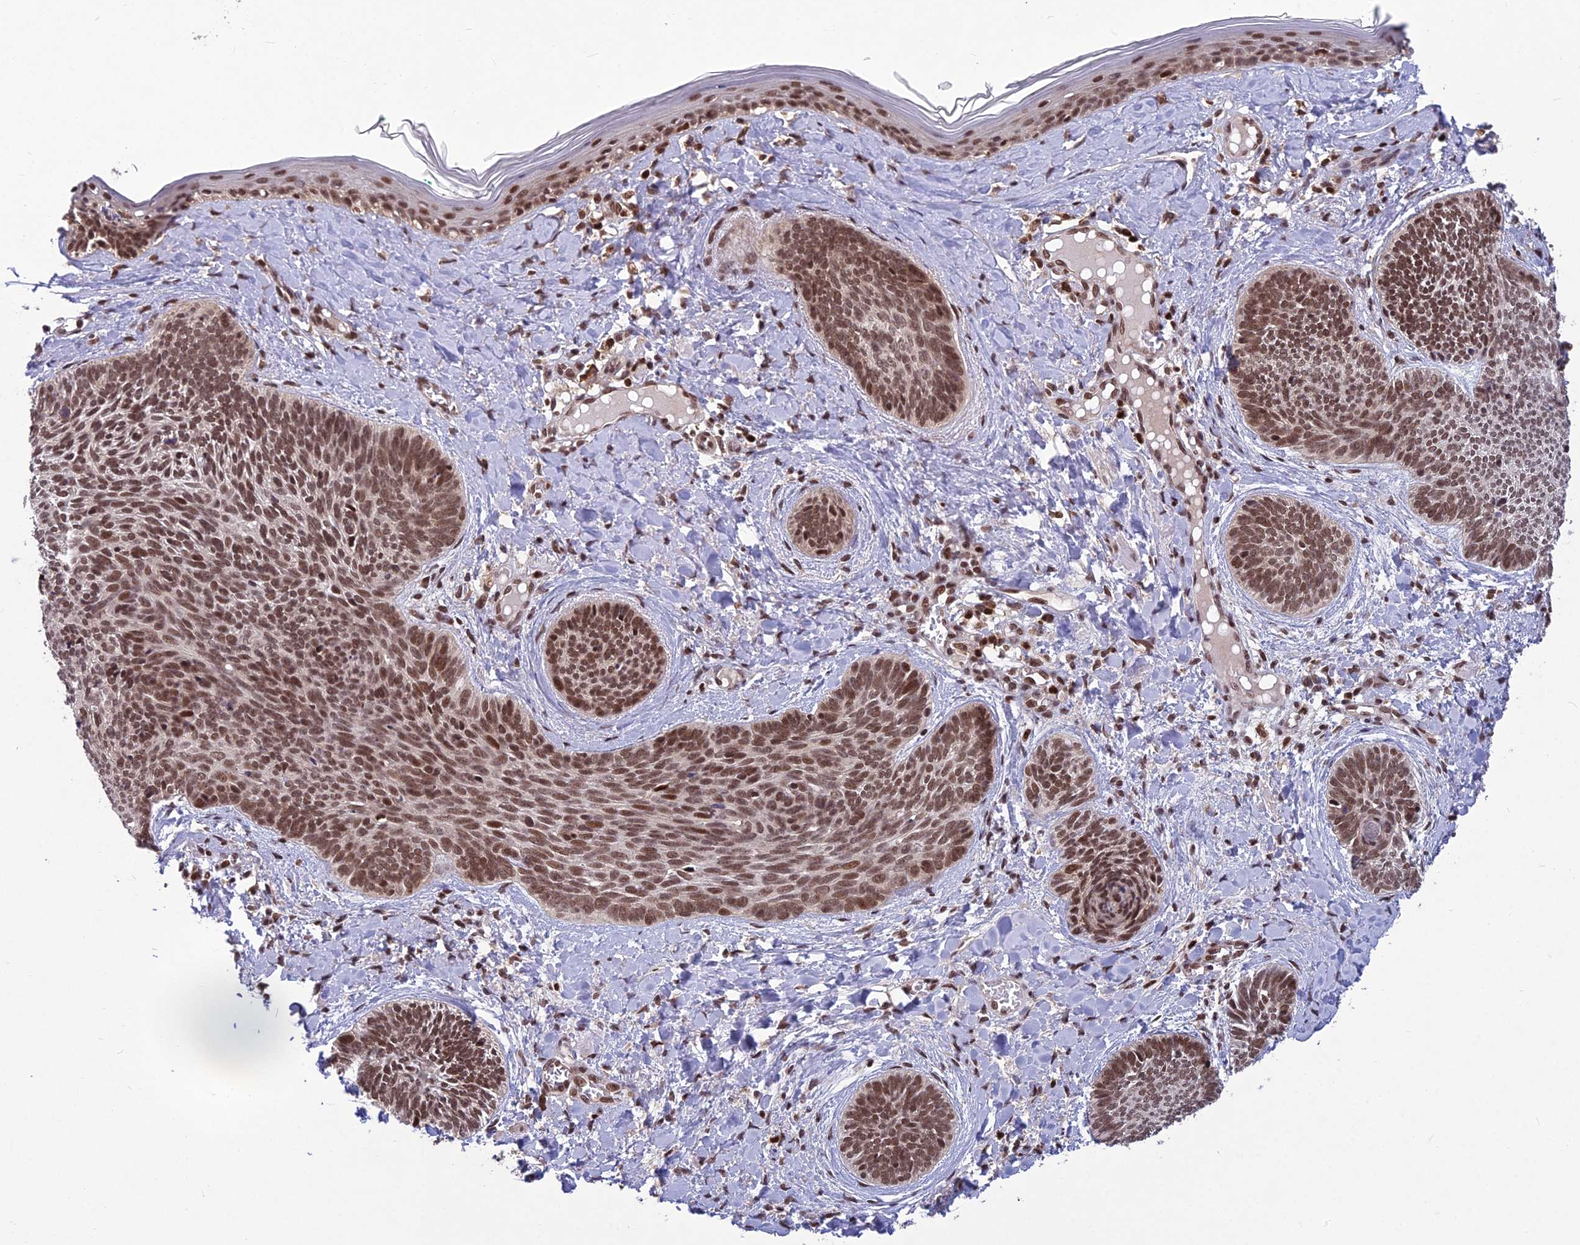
{"staining": {"intensity": "moderate", "quantity": ">75%", "location": "nuclear"}, "tissue": "skin cancer", "cell_type": "Tumor cells", "image_type": "cancer", "snomed": [{"axis": "morphology", "description": "Basal cell carcinoma"}, {"axis": "topography", "description": "Skin"}], "caption": "Immunohistochemical staining of human skin basal cell carcinoma exhibits moderate nuclear protein positivity in approximately >75% of tumor cells. Using DAB (3,3'-diaminobenzidine) (brown) and hematoxylin (blue) stains, captured at high magnification using brightfield microscopy.", "gene": "GMEB1", "patient": {"sex": "female", "age": 81}}